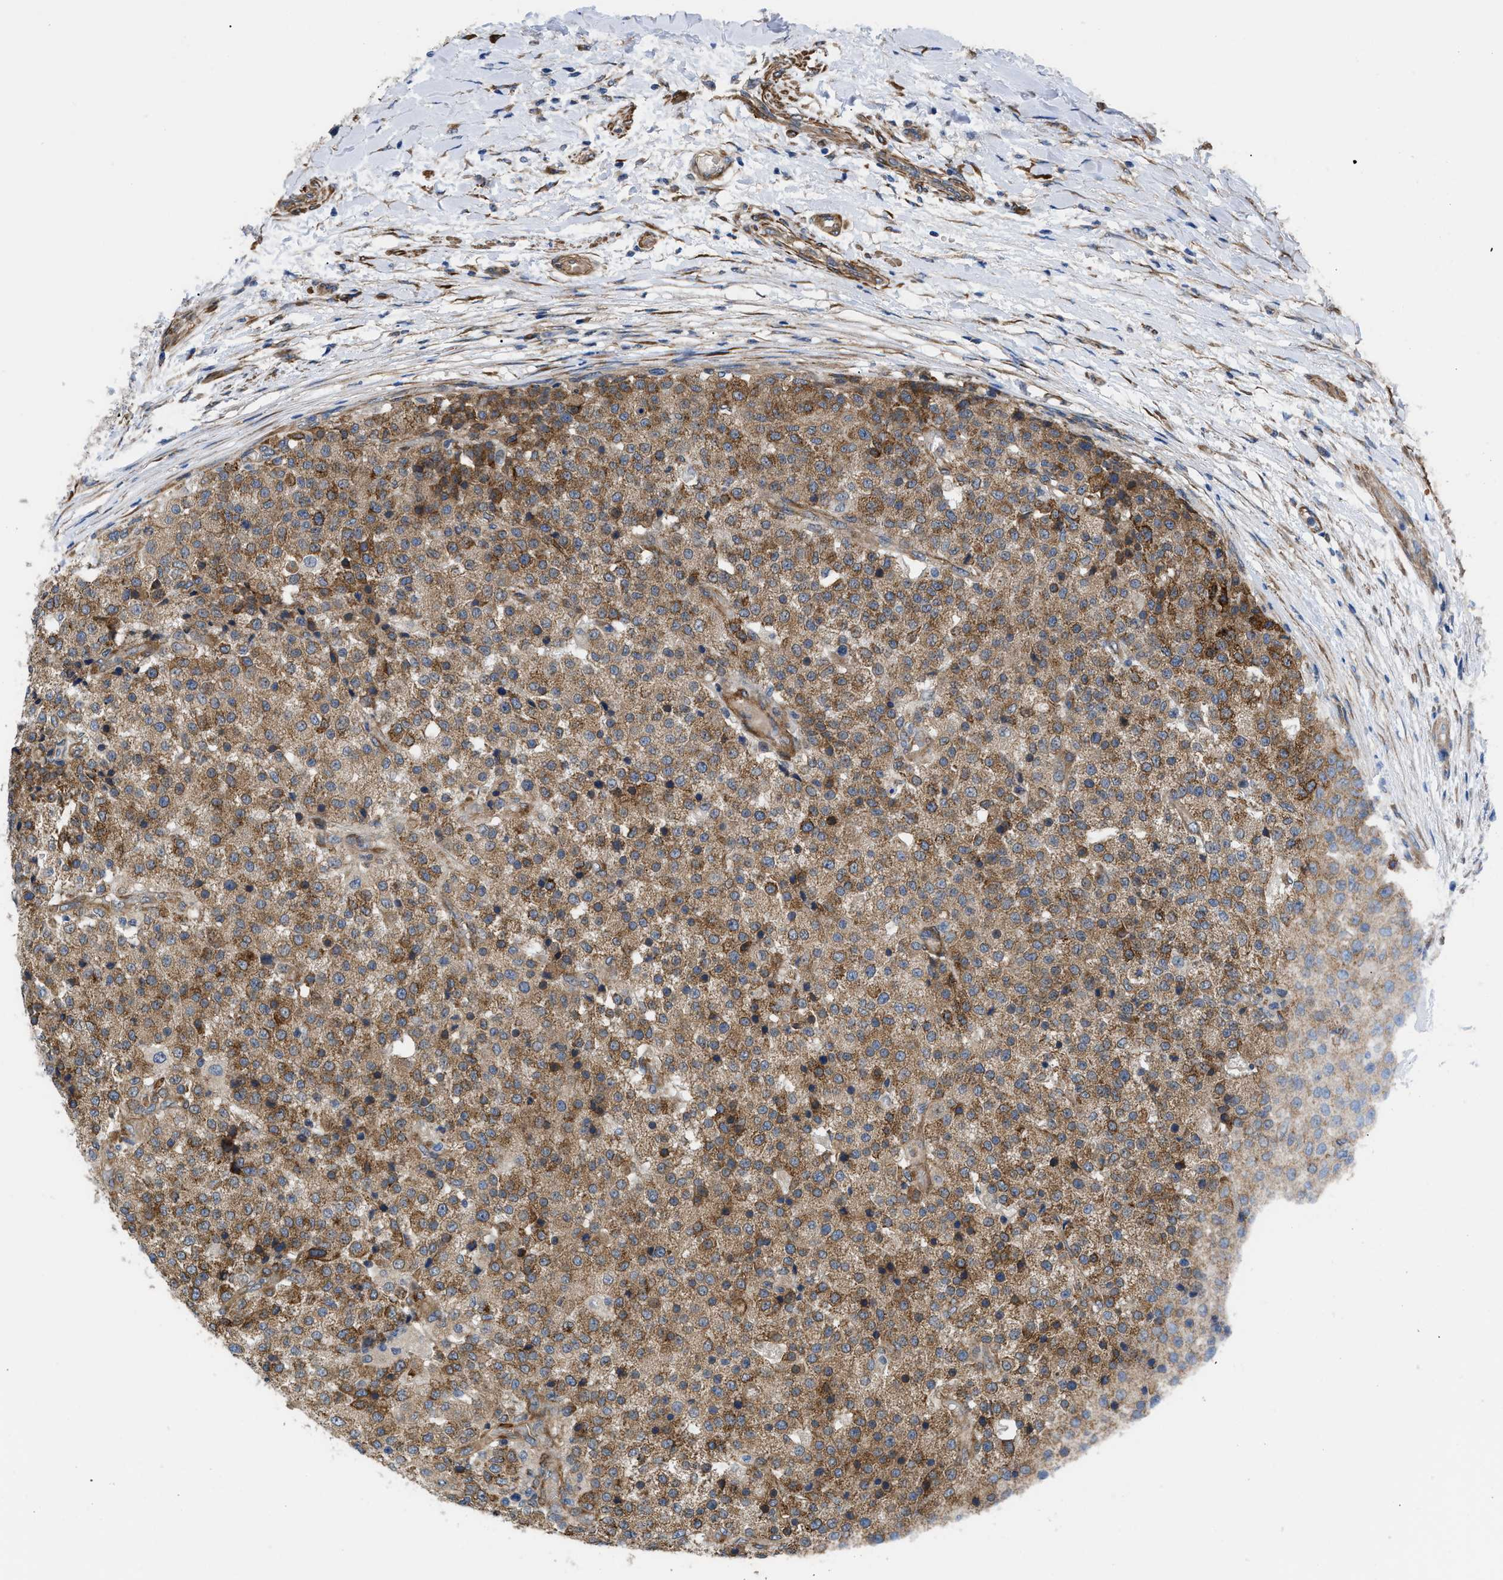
{"staining": {"intensity": "moderate", "quantity": ">75%", "location": "cytoplasmic/membranous"}, "tissue": "testis cancer", "cell_type": "Tumor cells", "image_type": "cancer", "snomed": [{"axis": "morphology", "description": "Seminoma, NOS"}, {"axis": "topography", "description": "Testis"}], "caption": "Brown immunohistochemical staining in seminoma (testis) shows moderate cytoplasmic/membranous expression in about >75% of tumor cells. (DAB (3,3'-diaminobenzidine) IHC, brown staining for protein, blue staining for nuclei).", "gene": "MYO10", "patient": {"sex": "male", "age": 59}}